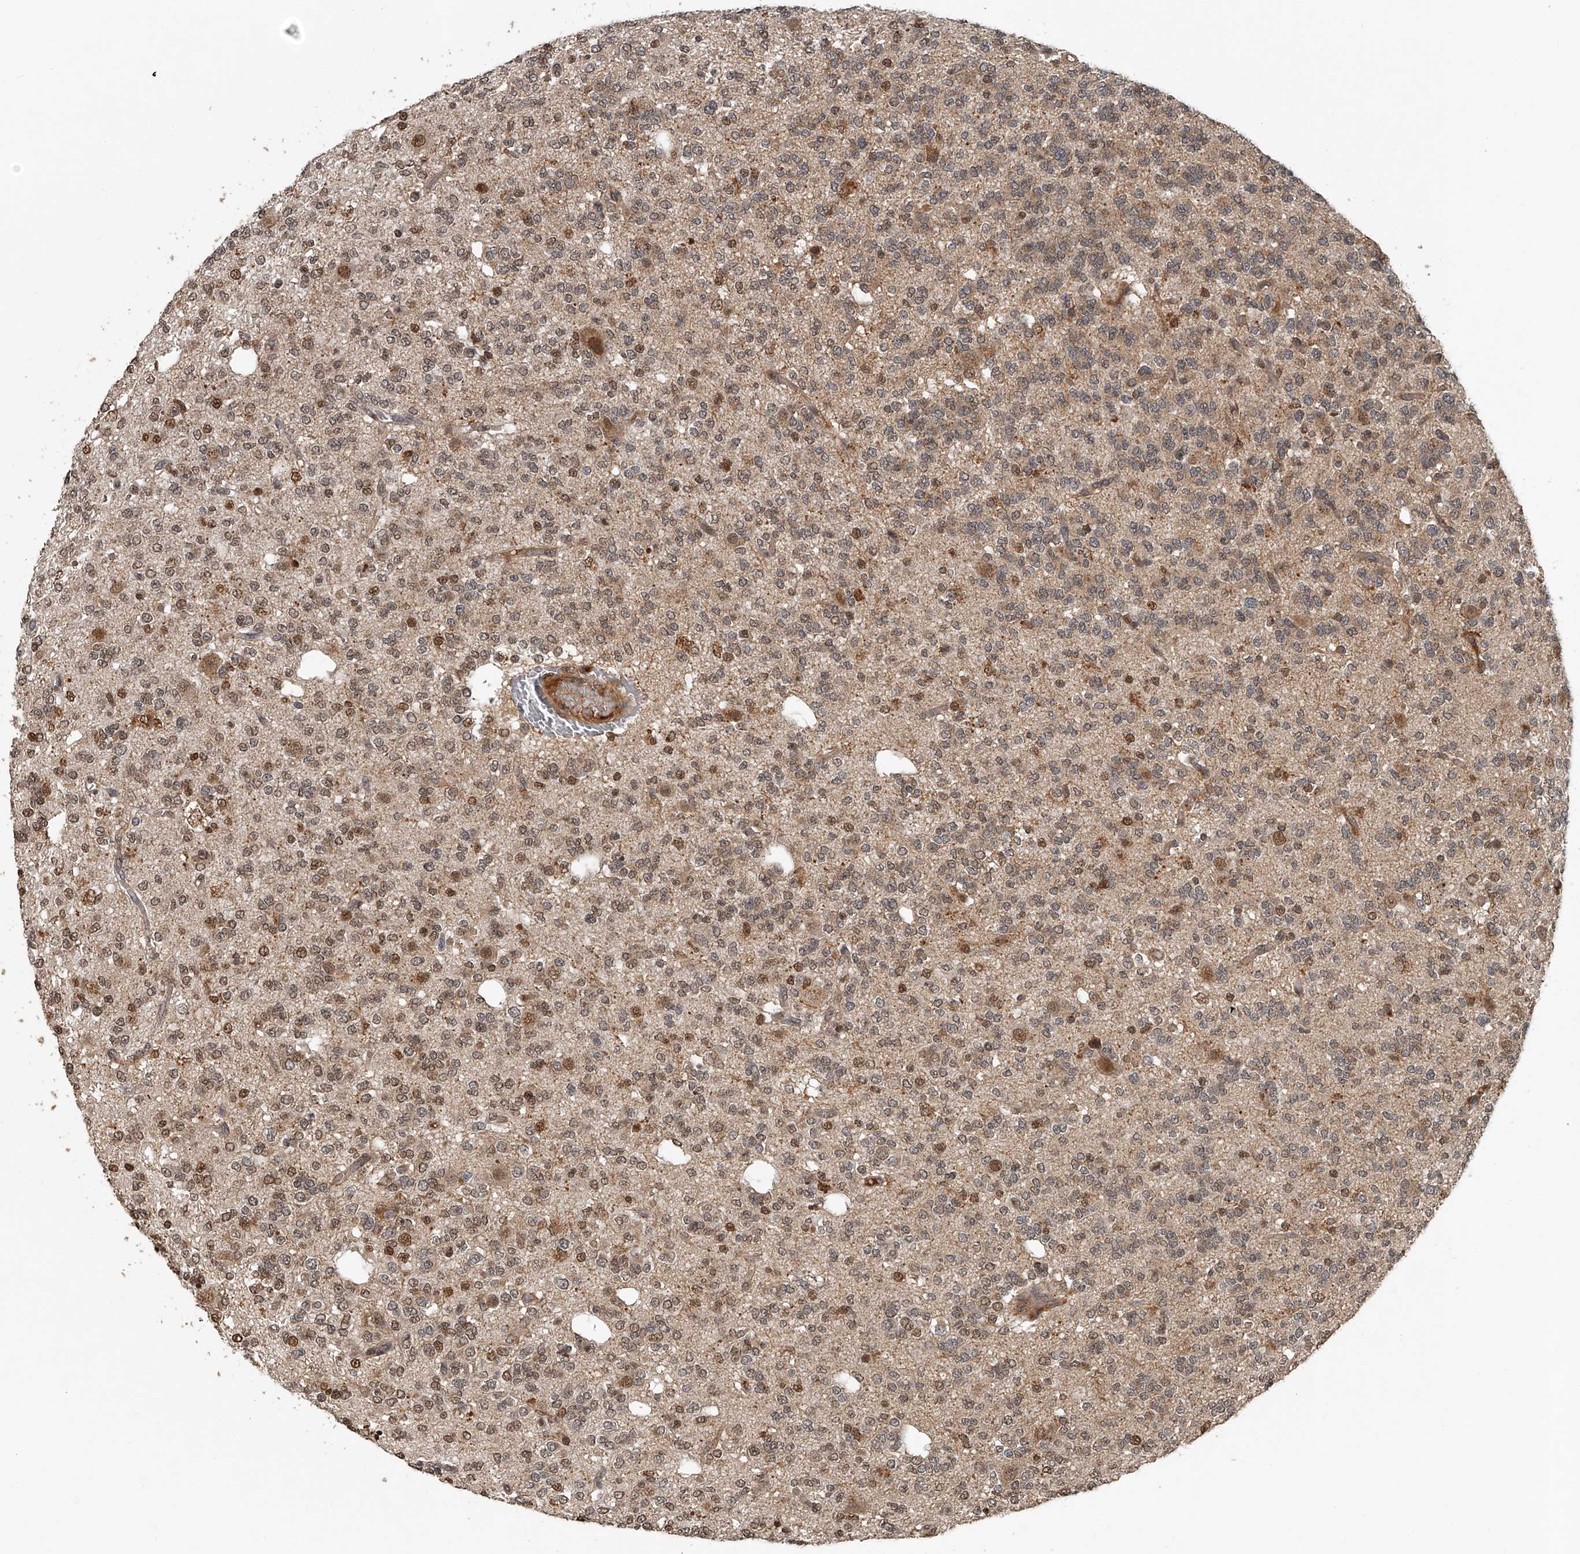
{"staining": {"intensity": "moderate", "quantity": ">75%", "location": "cytoplasmic/membranous,nuclear"}, "tissue": "glioma", "cell_type": "Tumor cells", "image_type": "cancer", "snomed": [{"axis": "morphology", "description": "Glioma, malignant, Low grade"}, {"axis": "topography", "description": "Brain"}], "caption": "Brown immunohistochemical staining in human malignant glioma (low-grade) exhibits moderate cytoplasmic/membranous and nuclear staining in approximately >75% of tumor cells. Nuclei are stained in blue.", "gene": "PLEKHG1", "patient": {"sex": "male", "age": 38}}